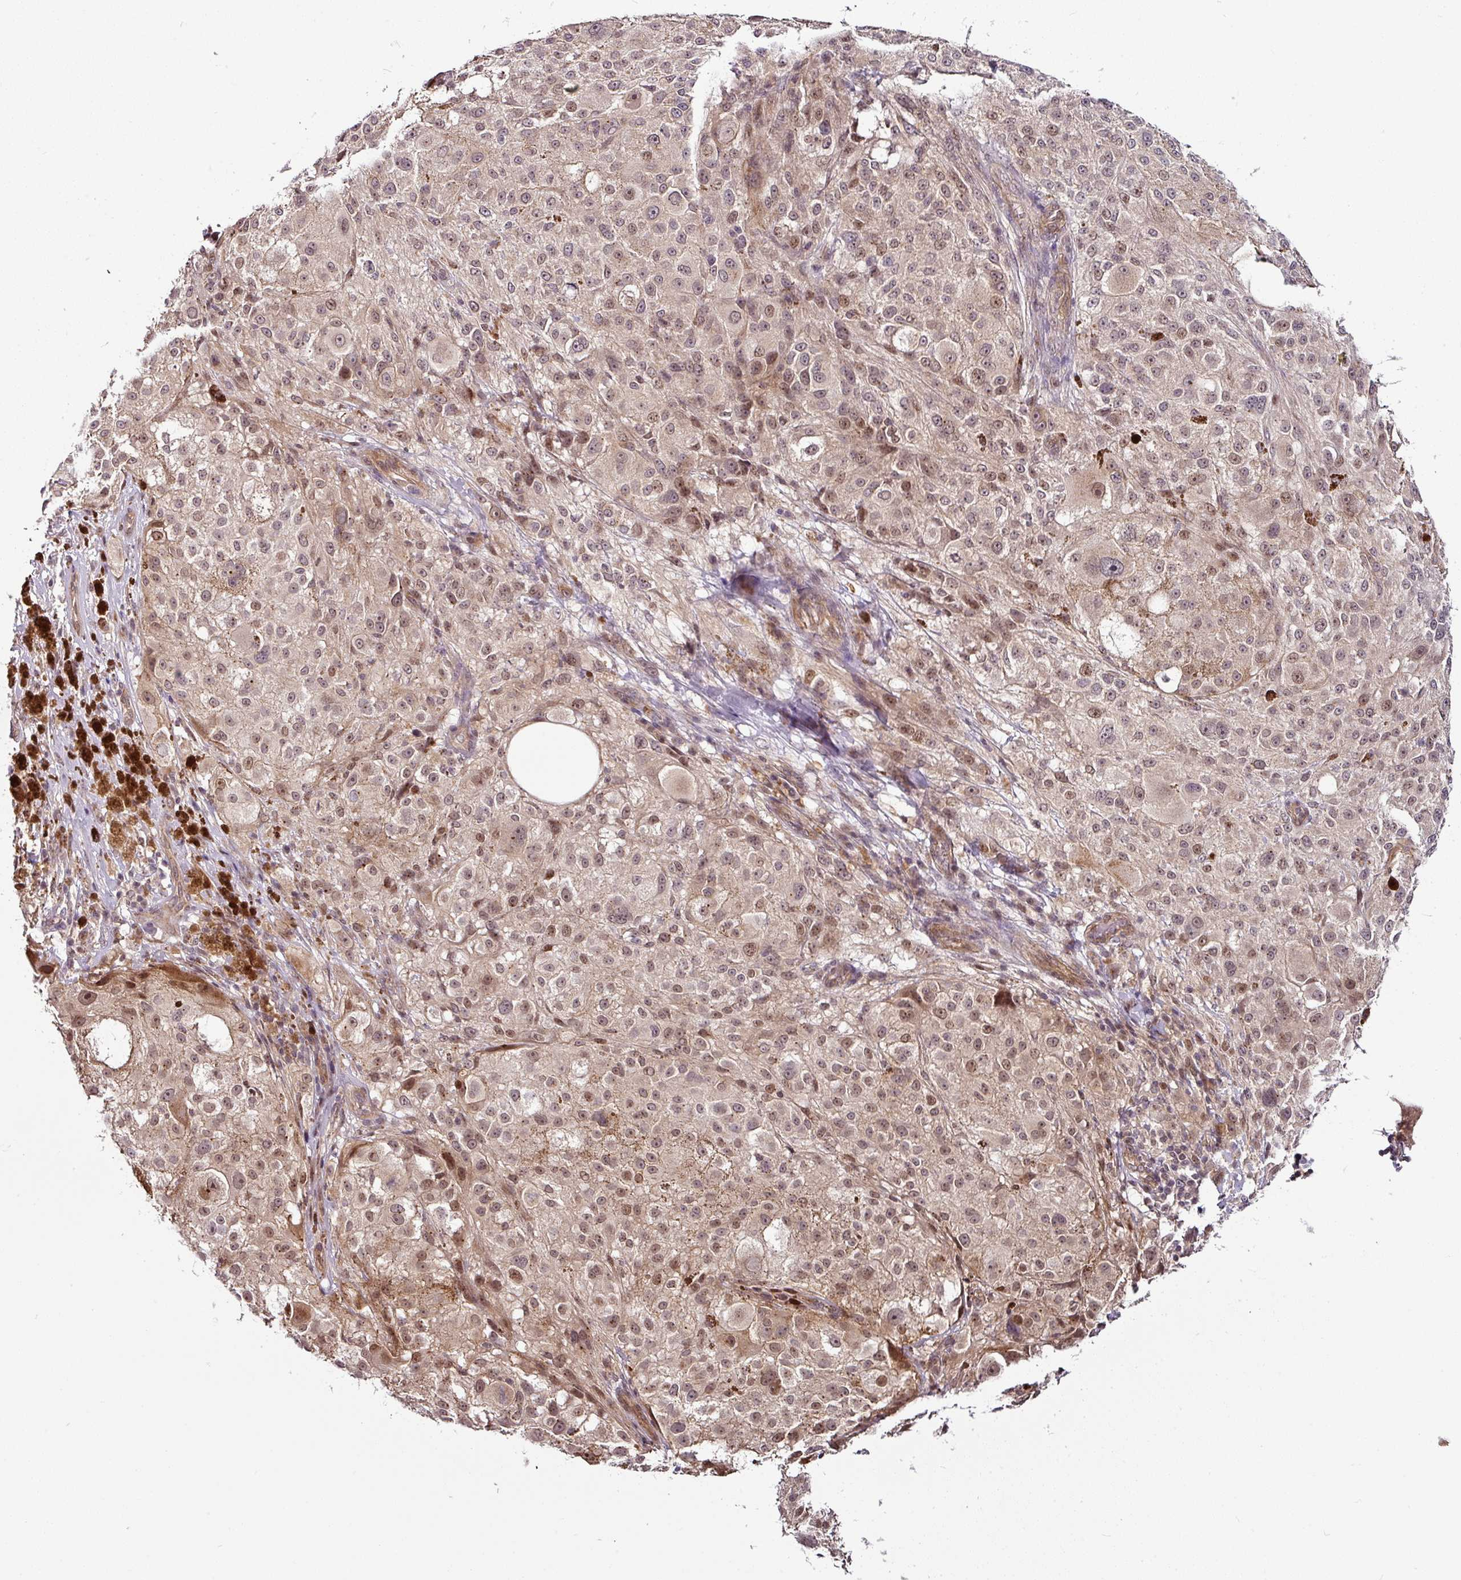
{"staining": {"intensity": "moderate", "quantity": ">75%", "location": "nuclear"}, "tissue": "melanoma", "cell_type": "Tumor cells", "image_type": "cancer", "snomed": [{"axis": "morphology", "description": "Necrosis, NOS"}, {"axis": "morphology", "description": "Malignant melanoma, NOS"}, {"axis": "topography", "description": "Skin"}], "caption": "Immunohistochemical staining of malignant melanoma reveals medium levels of moderate nuclear positivity in approximately >75% of tumor cells.", "gene": "DCAF13", "patient": {"sex": "female", "age": 87}}